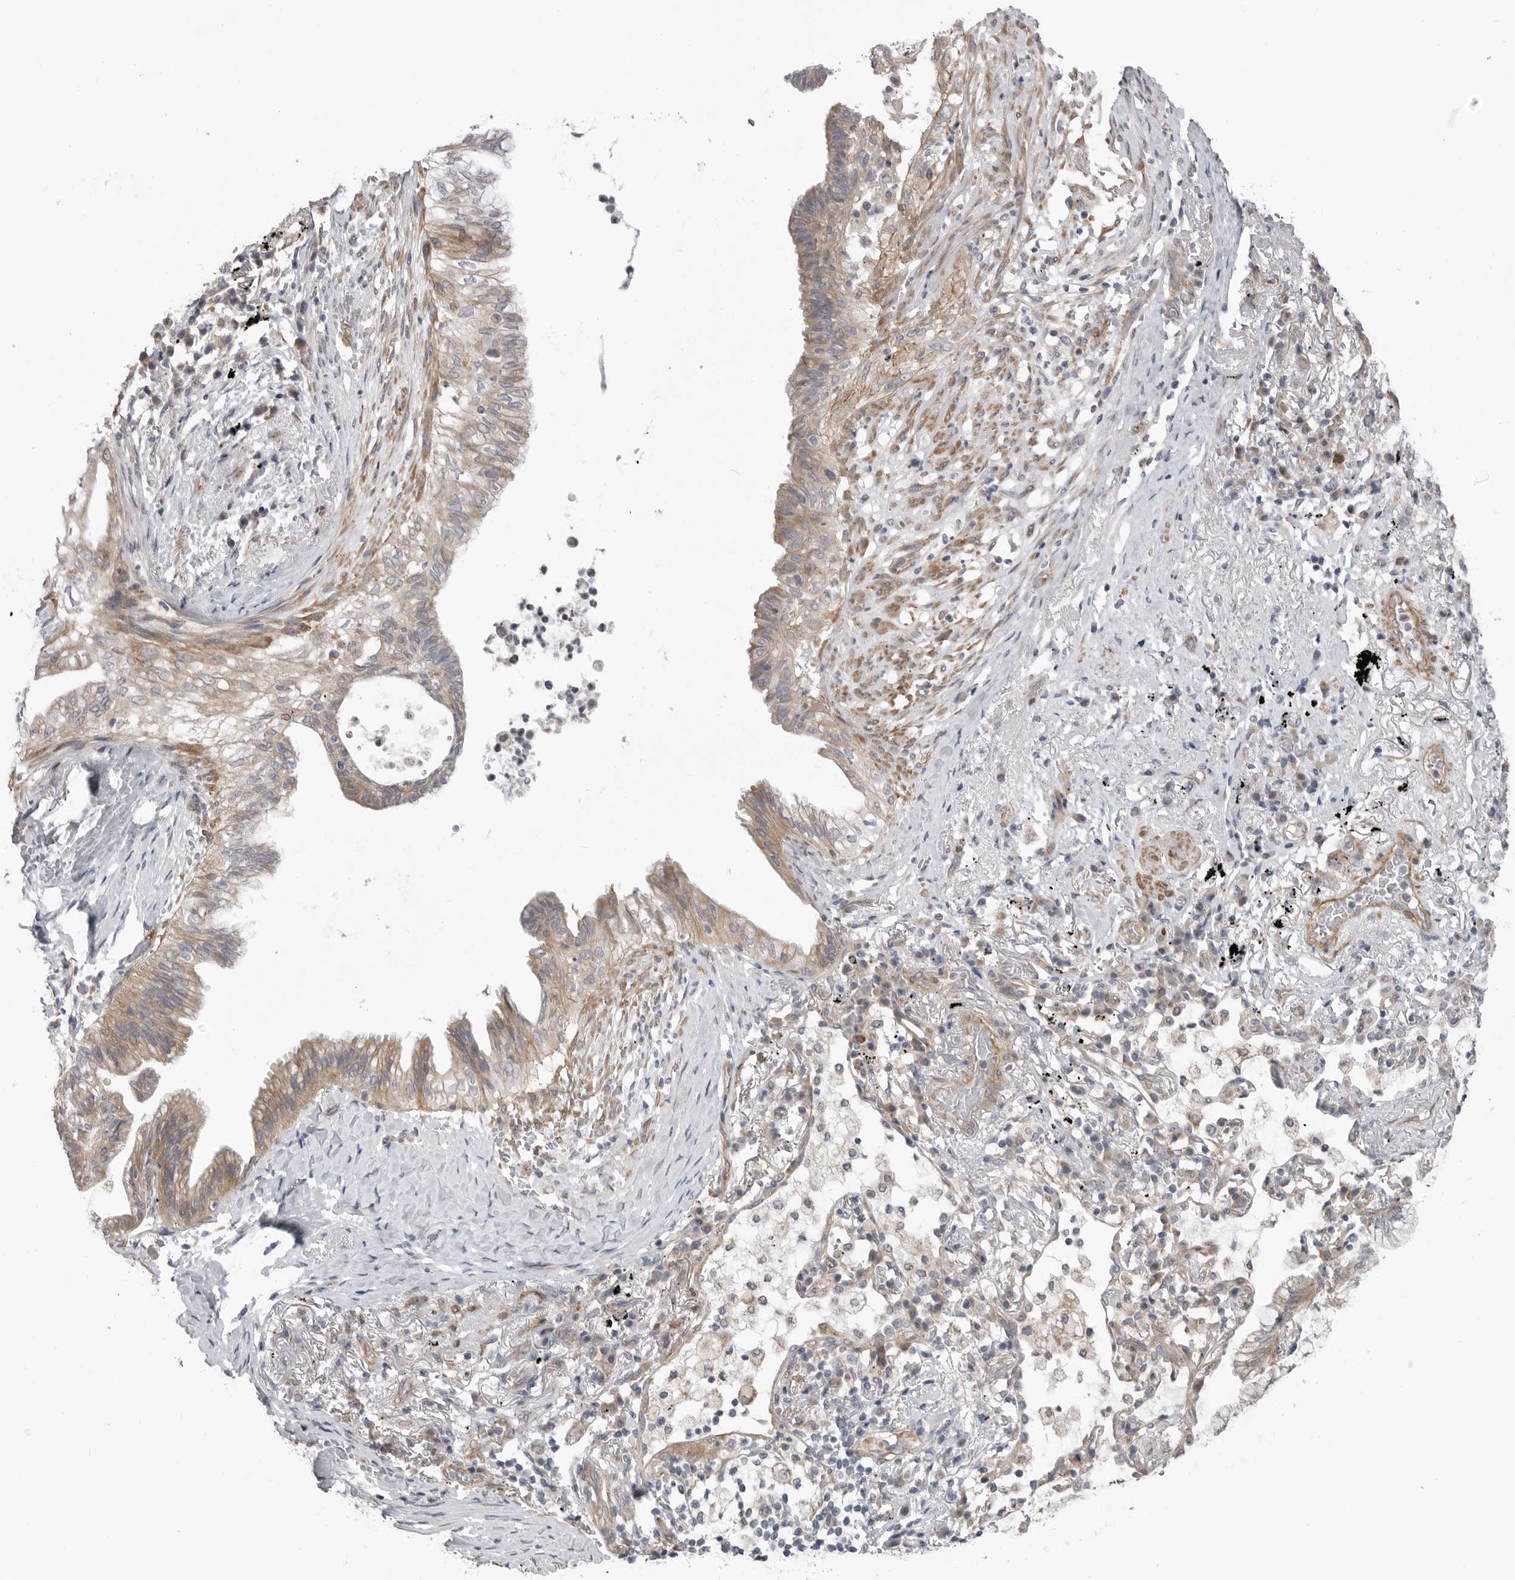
{"staining": {"intensity": "weak", "quantity": ">75%", "location": "cytoplasmic/membranous"}, "tissue": "lung cancer", "cell_type": "Tumor cells", "image_type": "cancer", "snomed": [{"axis": "morphology", "description": "Adenocarcinoma, NOS"}, {"axis": "topography", "description": "Lung"}], "caption": "Lung cancer (adenocarcinoma) tissue shows weak cytoplasmic/membranous positivity in about >75% of tumor cells Nuclei are stained in blue.", "gene": "SCP2", "patient": {"sex": "female", "age": 70}}